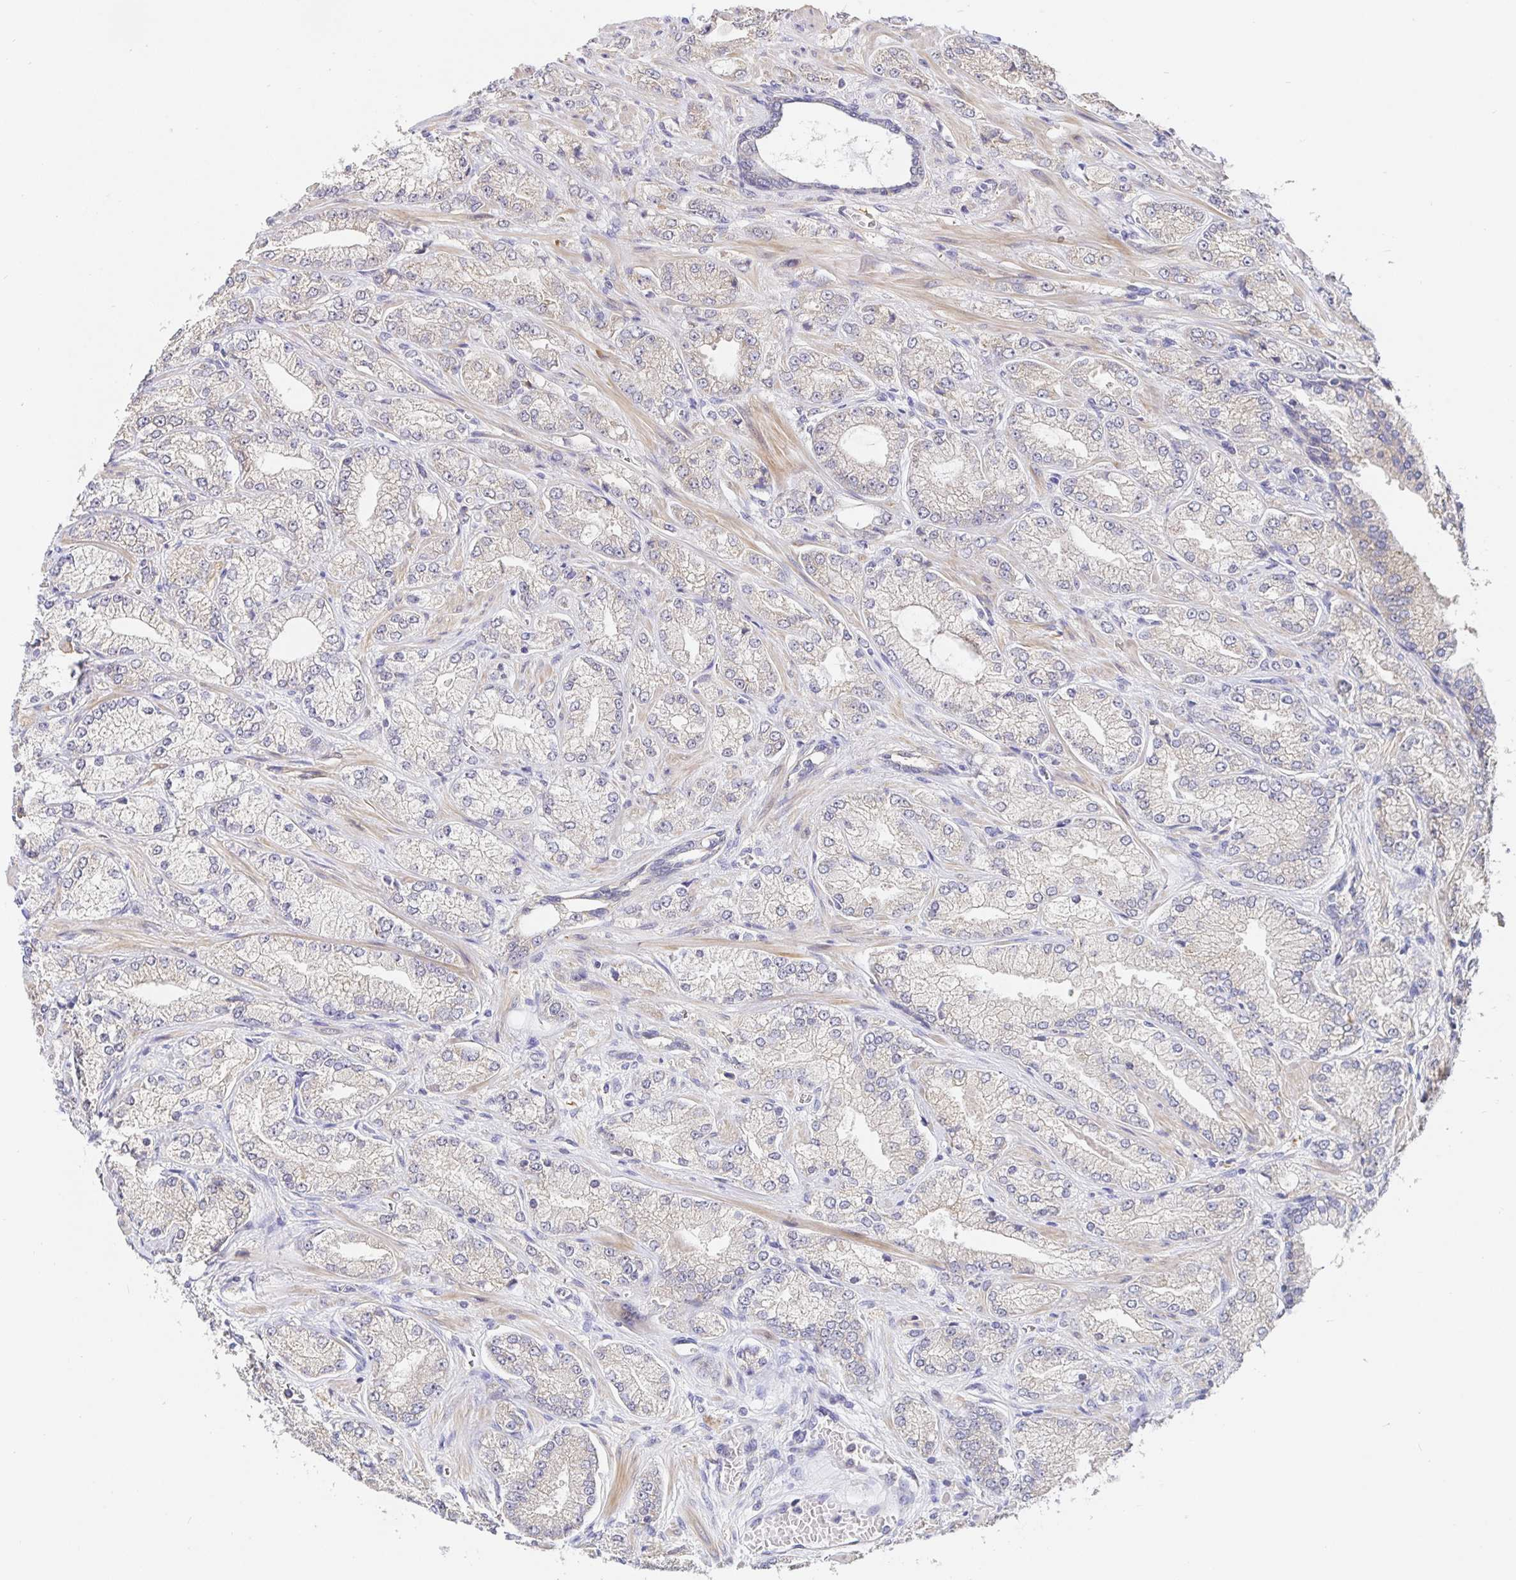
{"staining": {"intensity": "negative", "quantity": "none", "location": "none"}, "tissue": "prostate cancer", "cell_type": "Tumor cells", "image_type": "cancer", "snomed": [{"axis": "morphology", "description": "Normal tissue, NOS"}, {"axis": "morphology", "description": "Adenocarcinoma, High grade"}, {"axis": "topography", "description": "Prostate"}, {"axis": "topography", "description": "Peripheral nerve tissue"}], "caption": "The photomicrograph reveals no significant staining in tumor cells of prostate cancer (high-grade adenocarcinoma).", "gene": "ZDHHC11", "patient": {"sex": "male", "age": 68}}